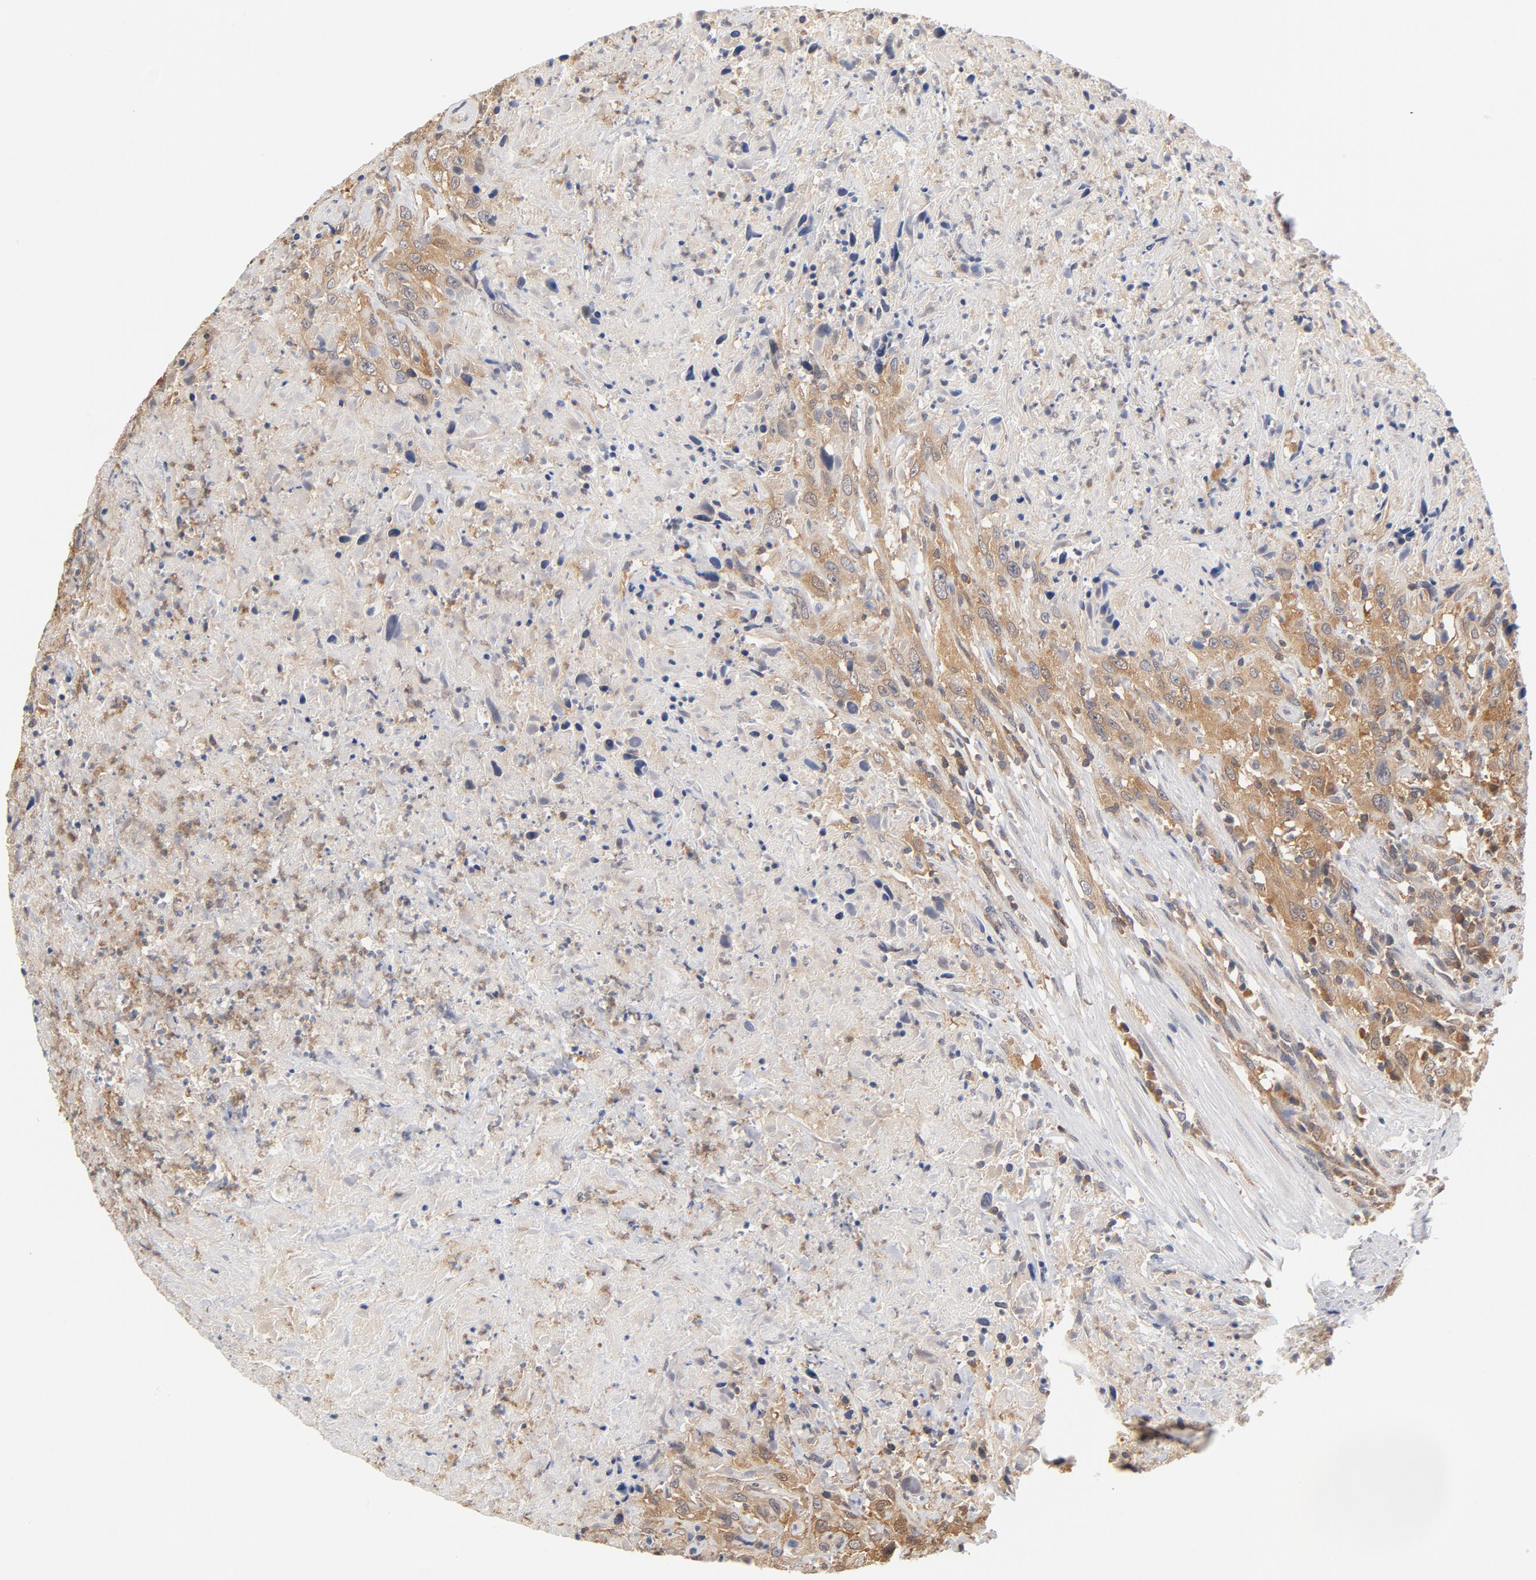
{"staining": {"intensity": "moderate", "quantity": ">75%", "location": "cytoplasmic/membranous"}, "tissue": "urothelial cancer", "cell_type": "Tumor cells", "image_type": "cancer", "snomed": [{"axis": "morphology", "description": "Urothelial carcinoma, High grade"}, {"axis": "topography", "description": "Urinary bladder"}], "caption": "Immunohistochemistry histopathology image of urothelial carcinoma (high-grade) stained for a protein (brown), which shows medium levels of moderate cytoplasmic/membranous expression in approximately >75% of tumor cells.", "gene": "ASMTL", "patient": {"sex": "male", "age": 61}}